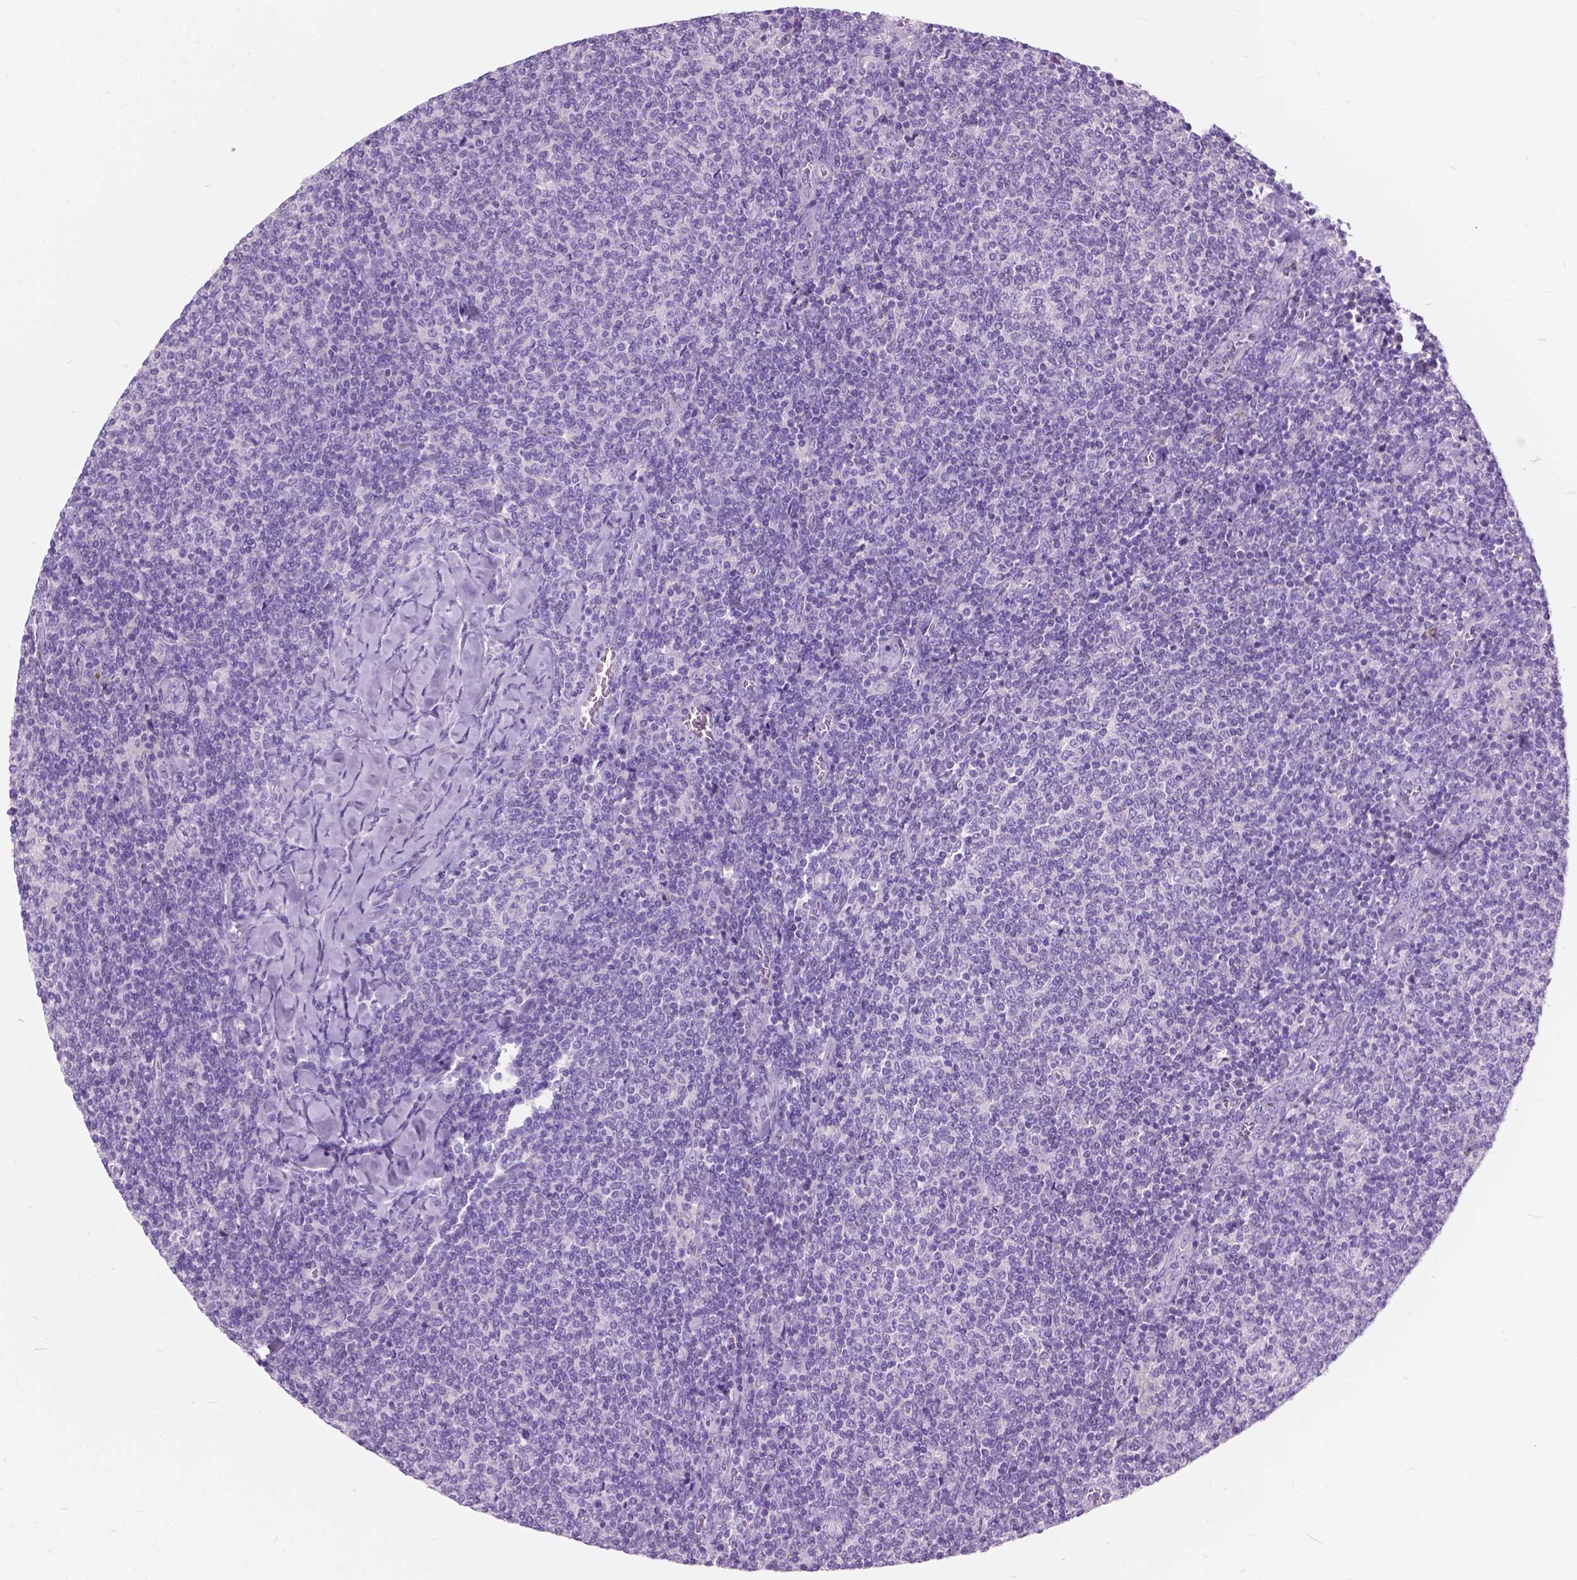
{"staining": {"intensity": "negative", "quantity": "none", "location": "none"}, "tissue": "lymphoma", "cell_type": "Tumor cells", "image_type": "cancer", "snomed": [{"axis": "morphology", "description": "Malignant lymphoma, non-Hodgkin's type, Low grade"}, {"axis": "topography", "description": "Lymph node"}], "caption": "The immunohistochemistry (IHC) image has no significant staining in tumor cells of low-grade malignant lymphoma, non-Hodgkin's type tissue. (Brightfield microscopy of DAB (3,3'-diaminobenzidine) immunohistochemistry at high magnification).", "gene": "PRR35", "patient": {"sex": "male", "age": 52}}